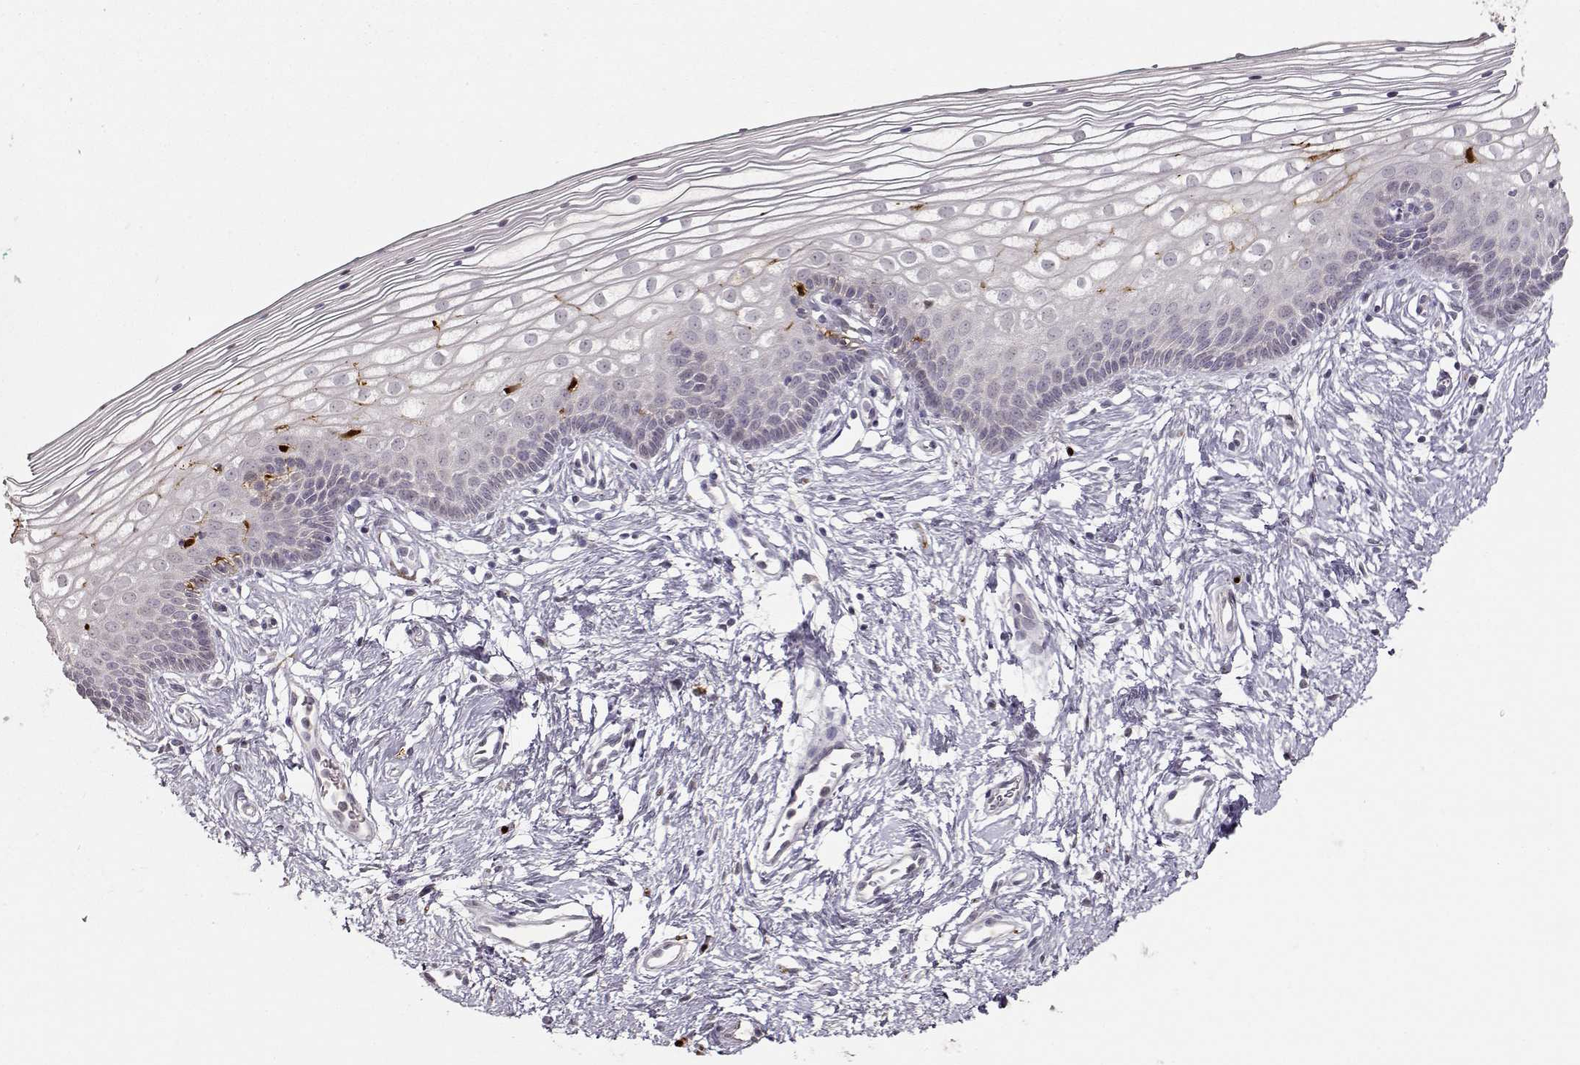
{"staining": {"intensity": "negative", "quantity": "none", "location": "none"}, "tissue": "vagina", "cell_type": "Squamous epithelial cells", "image_type": "normal", "snomed": [{"axis": "morphology", "description": "Normal tissue, NOS"}, {"axis": "topography", "description": "Vagina"}], "caption": "Immunohistochemistry (IHC) image of normal vagina: vagina stained with DAB (3,3'-diaminobenzidine) exhibits no significant protein staining in squamous epithelial cells.", "gene": "S100B", "patient": {"sex": "female", "age": 36}}